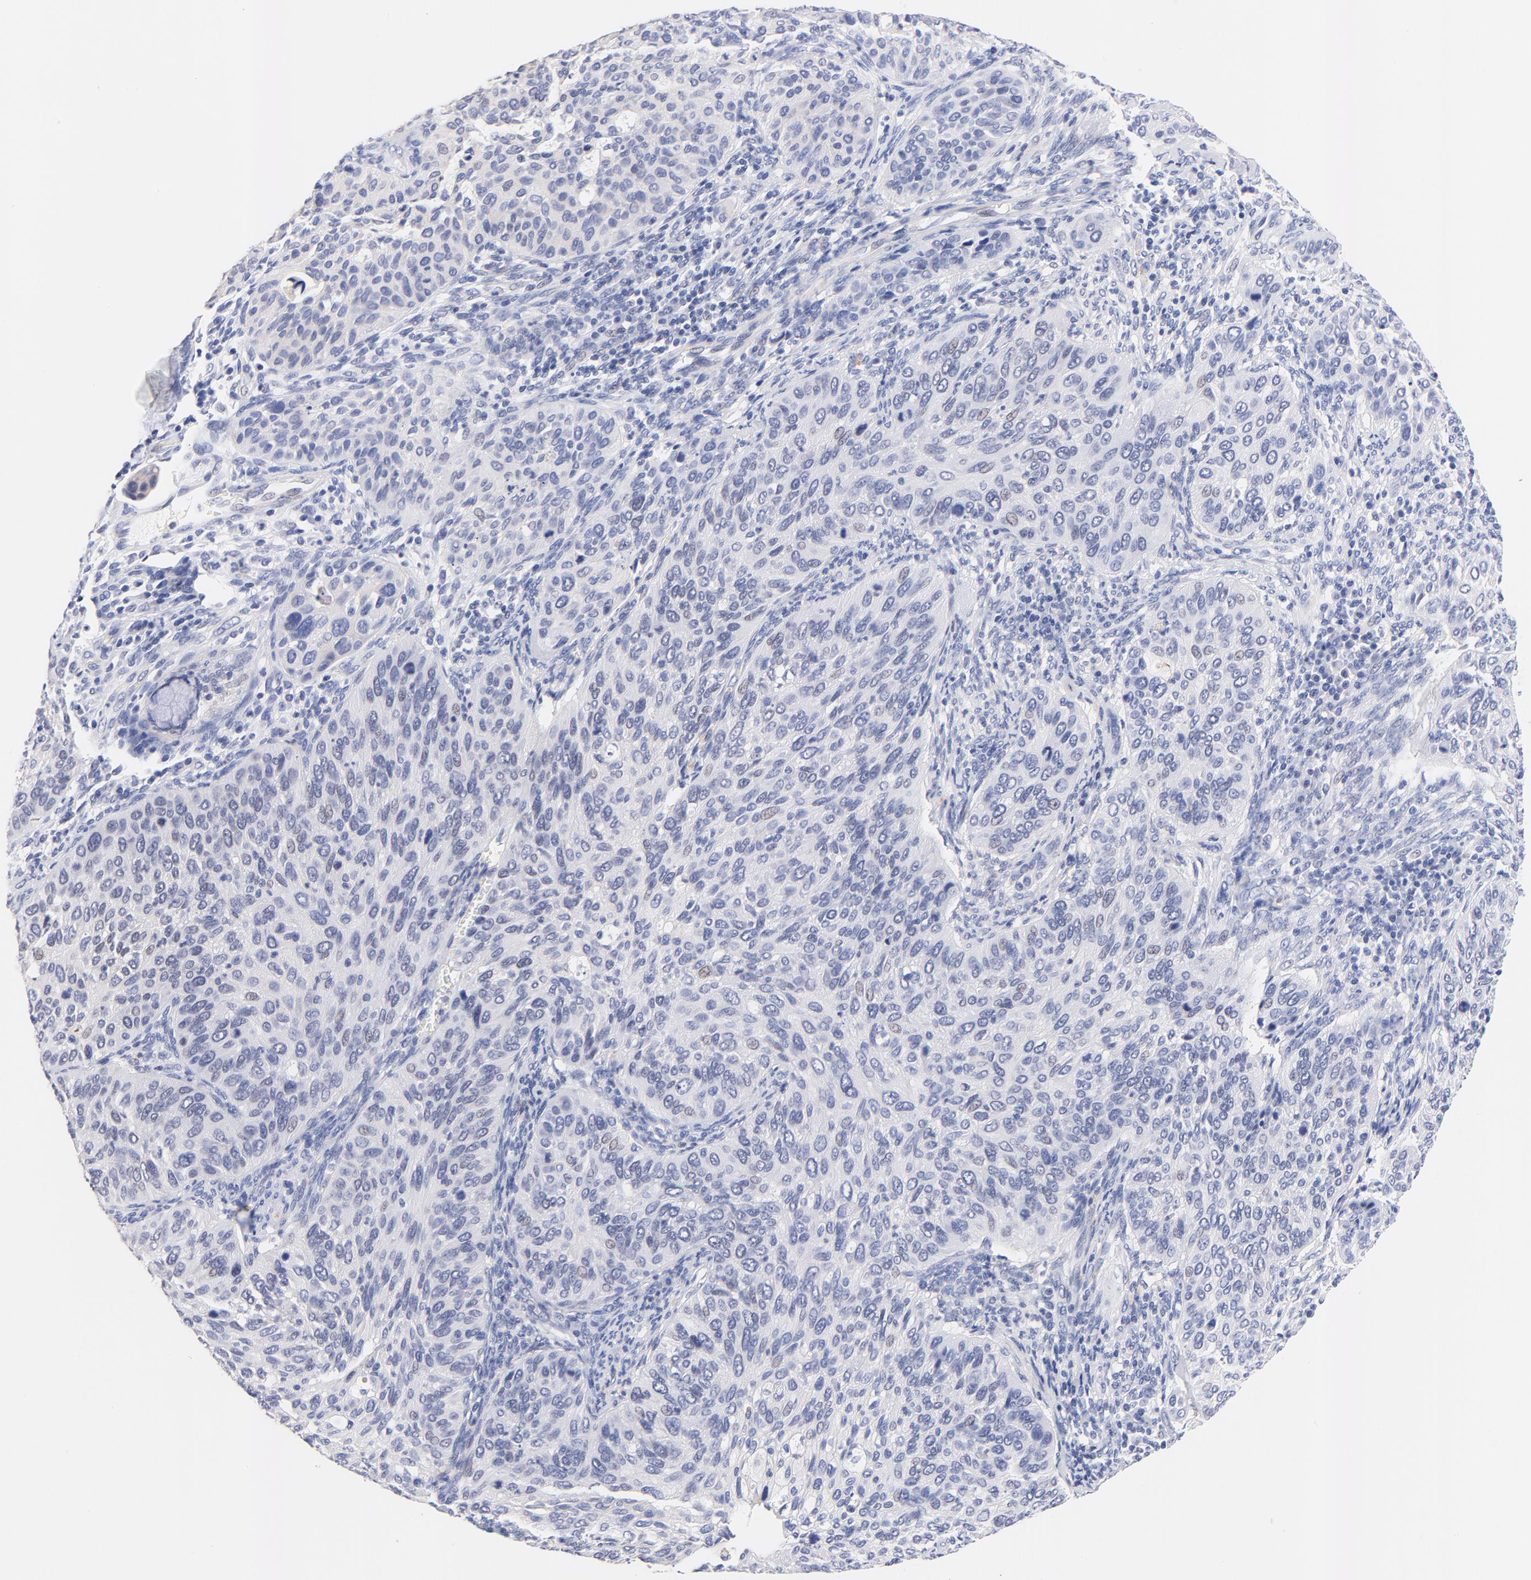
{"staining": {"intensity": "negative", "quantity": "none", "location": "none"}, "tissue": "cervical cancer", "cell_type": "Tumor cells", "image_type": "cancer", "snomed": [{"axis": "morphology", "description": "Squamous cell carcinoma, NOS"}, {"axis": "topography", "description": "Cervix"}], "caption": "The image demonstrates no staining of tumor cells in cervical squamous cell carcinoma.", "gene": "FAM117B", "patient": {"sex": "female", "age": 57}}